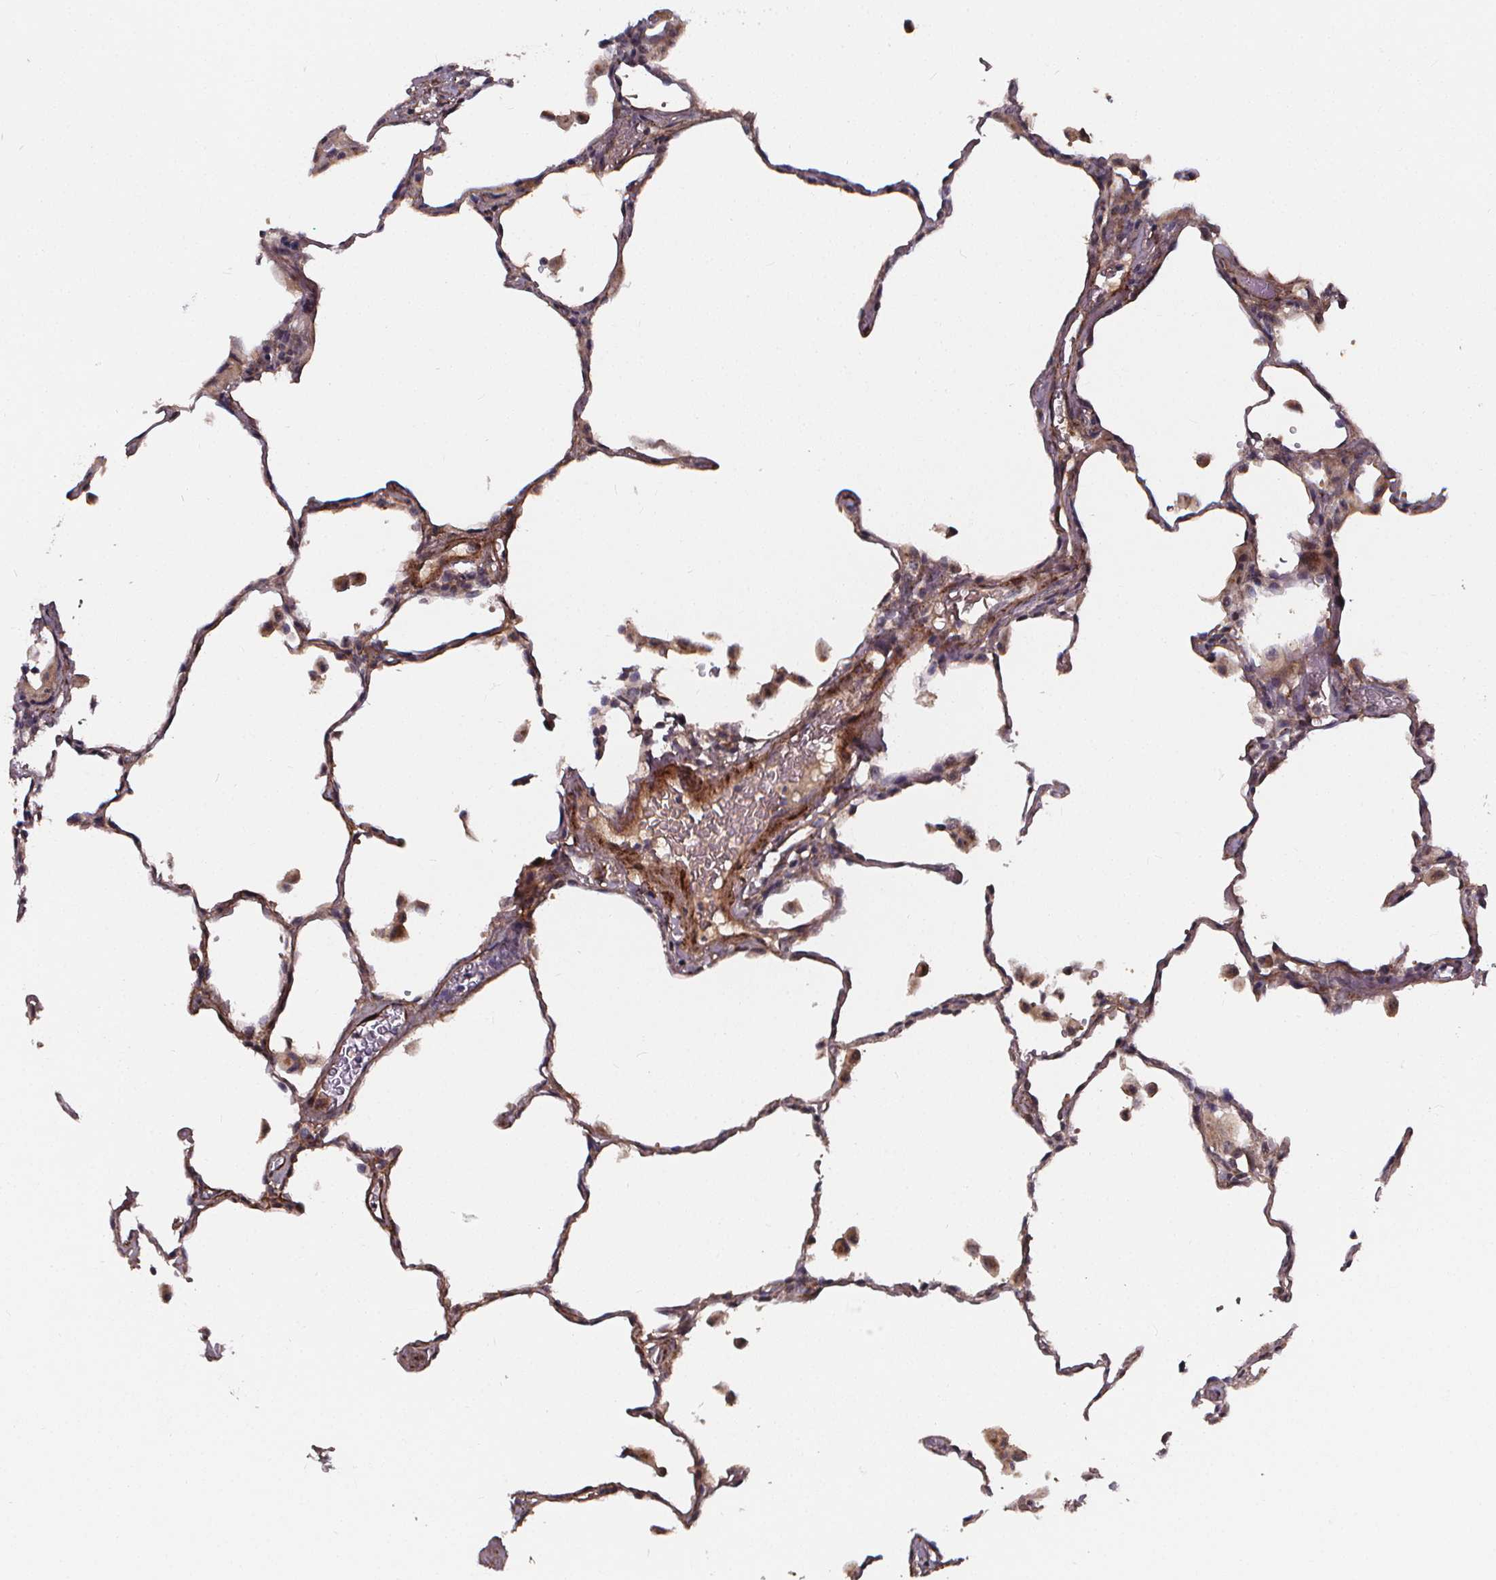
{"staining": {"intensity": "weak", "quantity": "25%-75%", "location": "cytoplasmic/membranous"}, "tissue": "lung", "cell_type": "Alveolar cells", "image_type": "normal", "snomed": [{"axis": "morphology", "description": "Normal tissue, NOS"}, {"axis": "topography", "description": "Lung"}], "caption": "Weak cytoplasmic/membranous expression is present in approximately 25%-75% of alveolar cells in unremarkable lung.", "gene": "AEBP1", "patient": {"sex": "female", "age": 47}}